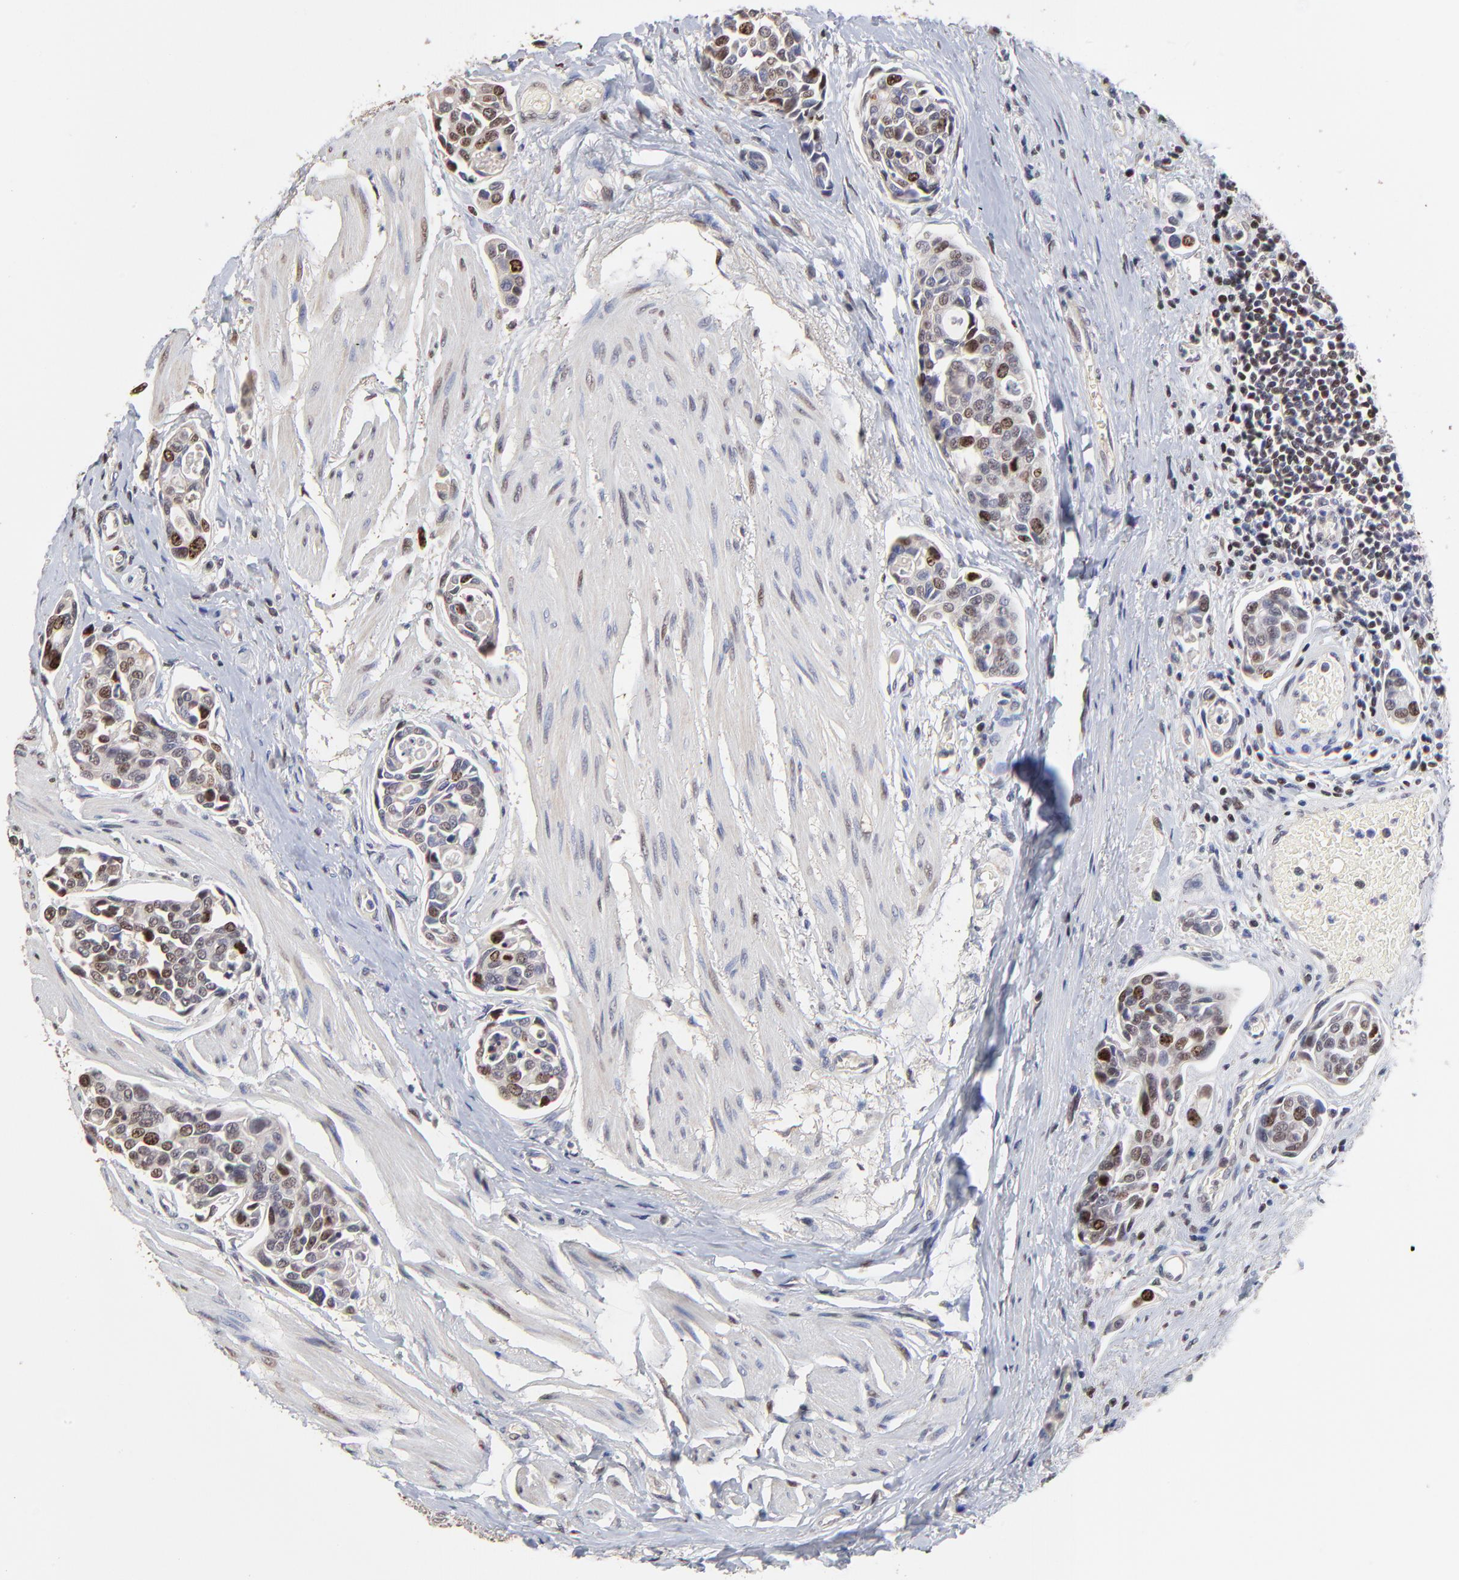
{"staining": {"intensity": "moderate", "quantity": "25%-75%", "location": "nuclear"}, "tissue": "urothelial cancer", "cell_type": "Tumor cells", "image_type": "cancer", "snomed": [{"axis": "morphology", "description": "Urothelial carcinoma, High grade"}, {"axis": "topography", "description": "Urinary bladder"}], "caption": "This photomicrograph exhibits immunohistochemistry (IHC) staining of urothelial cancer, with medium moderate nuclear staining in about 25%-75% of tumor cells.", "gene": "BIRC5", "patient": {"sex": "male", "age": 78}}